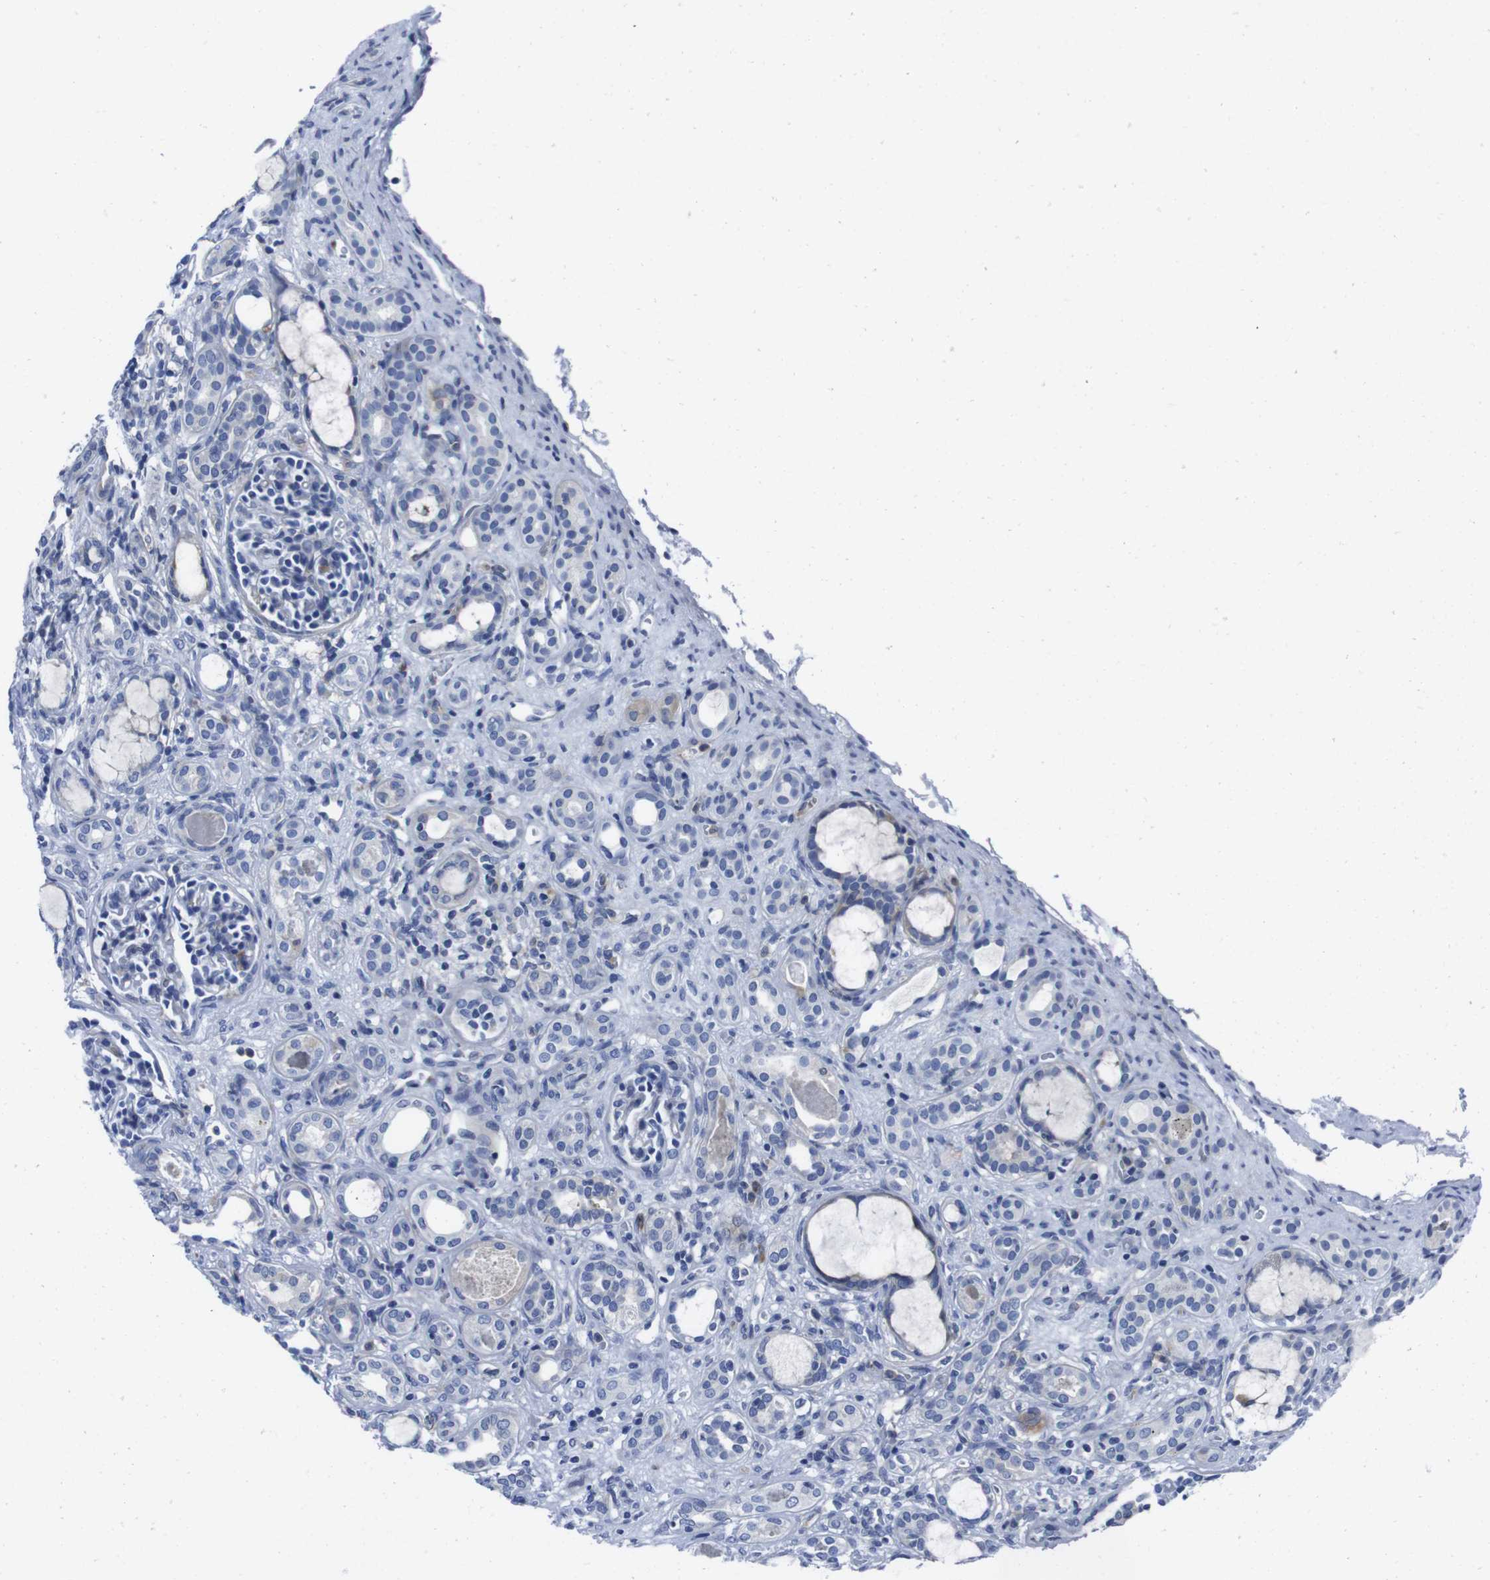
{"staining": {"intensity": "negative", "quantity": "none", "location": "none"}, "tissue": "kidney", "cell_type": "Cells in glomeruli", "image_type": "normal", "snomed": [{"axis": "morphology", "description": "Normal tissue, NOS"}, {"axis": "topography", "description": "Kidney"}], "caption": "This is an immunohistochemistry (IHC) image of normal kidney. There is no expression in cells in glomeruli.", "gene": "EIF4A1", "patient": {"sex": "male", "age": 7}}